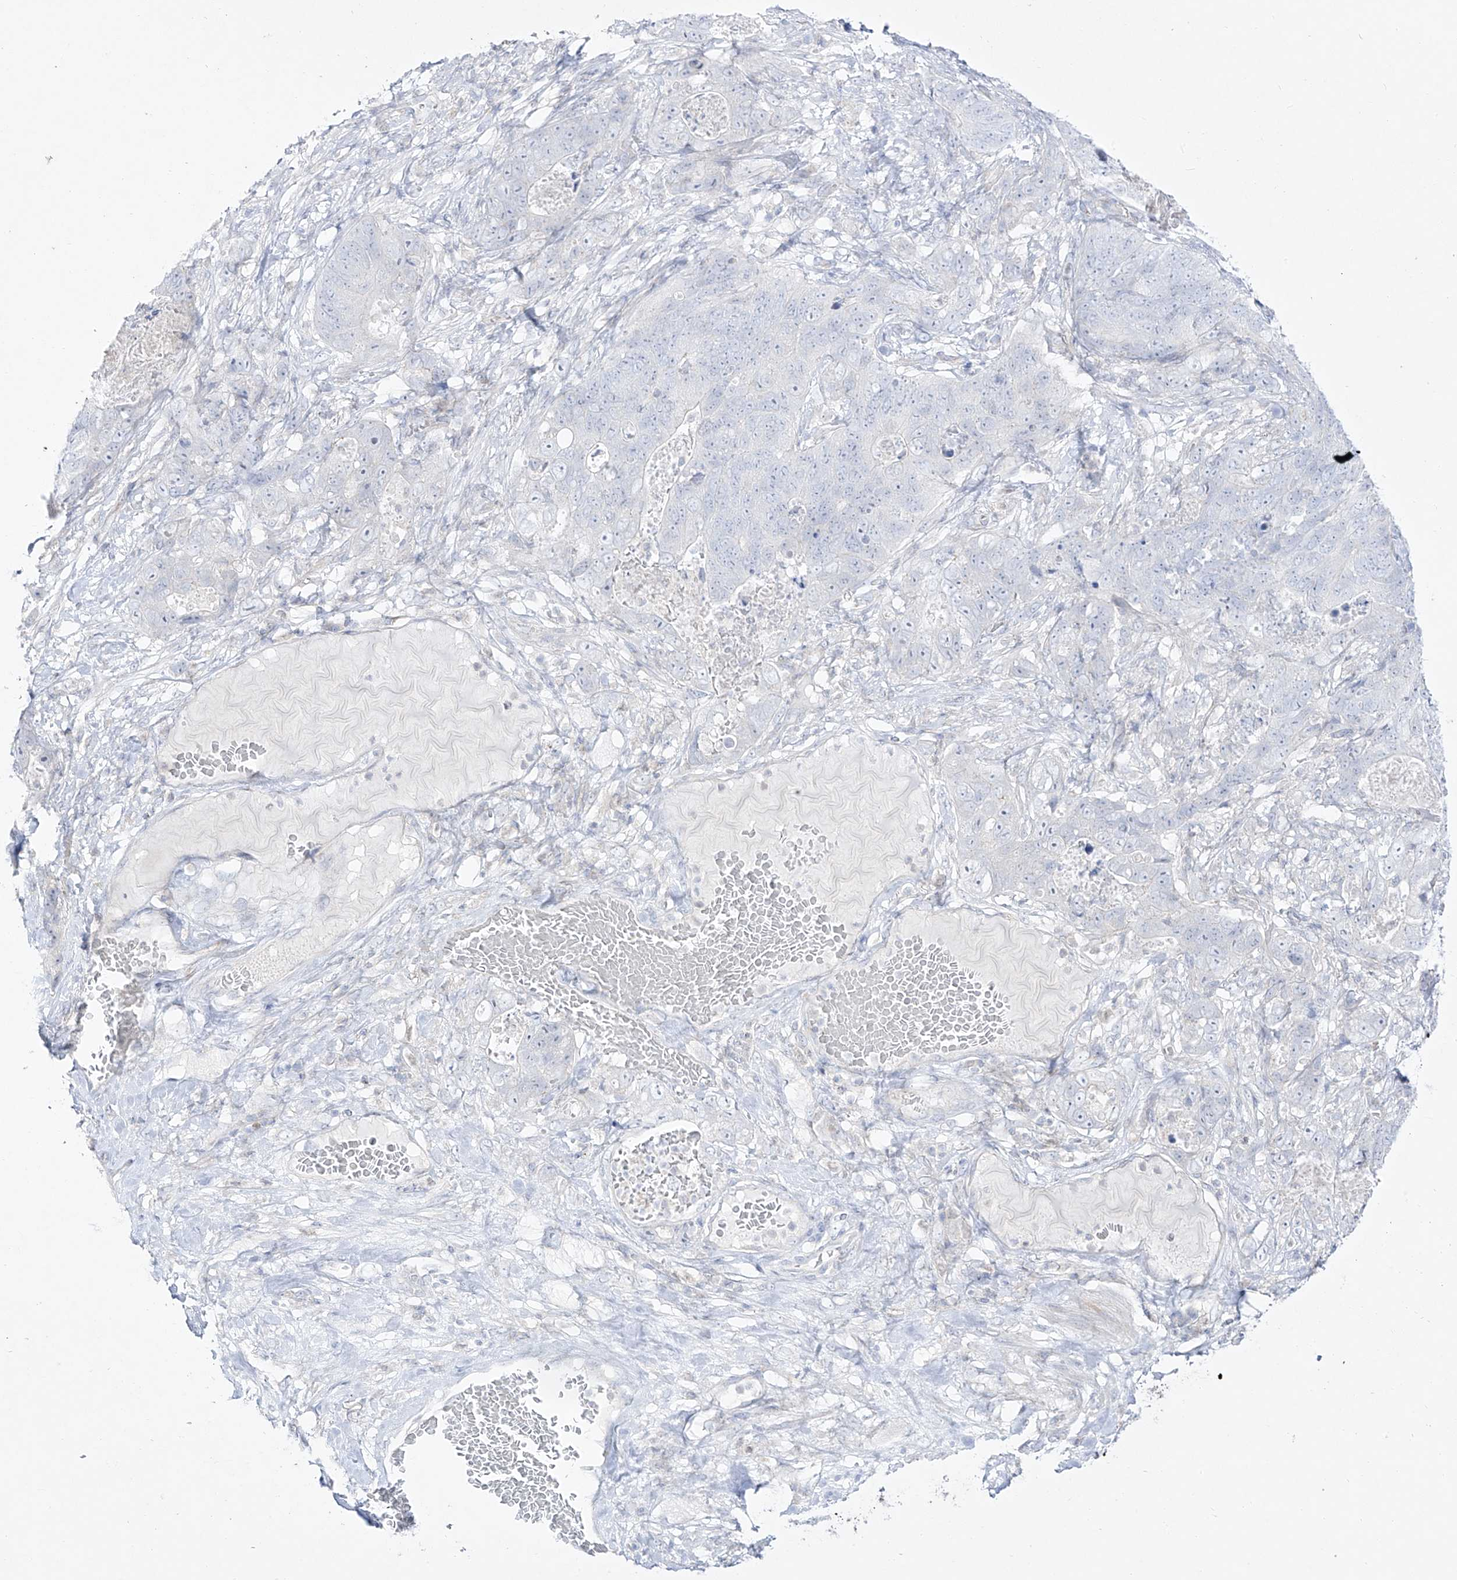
{"staining": {"intensity": "negative", "quantity": "none", "location": "none"}, "tissue": "stomach cancer", "cell_type": "Tumor cells", "image_type": "cancer", "snomed": [{"axis": "morphology", "description": "Normal tissue, NOS"}, {"axis": "morphology", "description": "Adenocarcinoma, NOS"}, {"axis": "topography", "description": "Stomach"}], "caption": "Histopathology image shows no protein expression in tumor cells of stomach adenocarcinoma tissue.", "gene": "DMKN", "patient": {"sex": "female", "age": 89}}